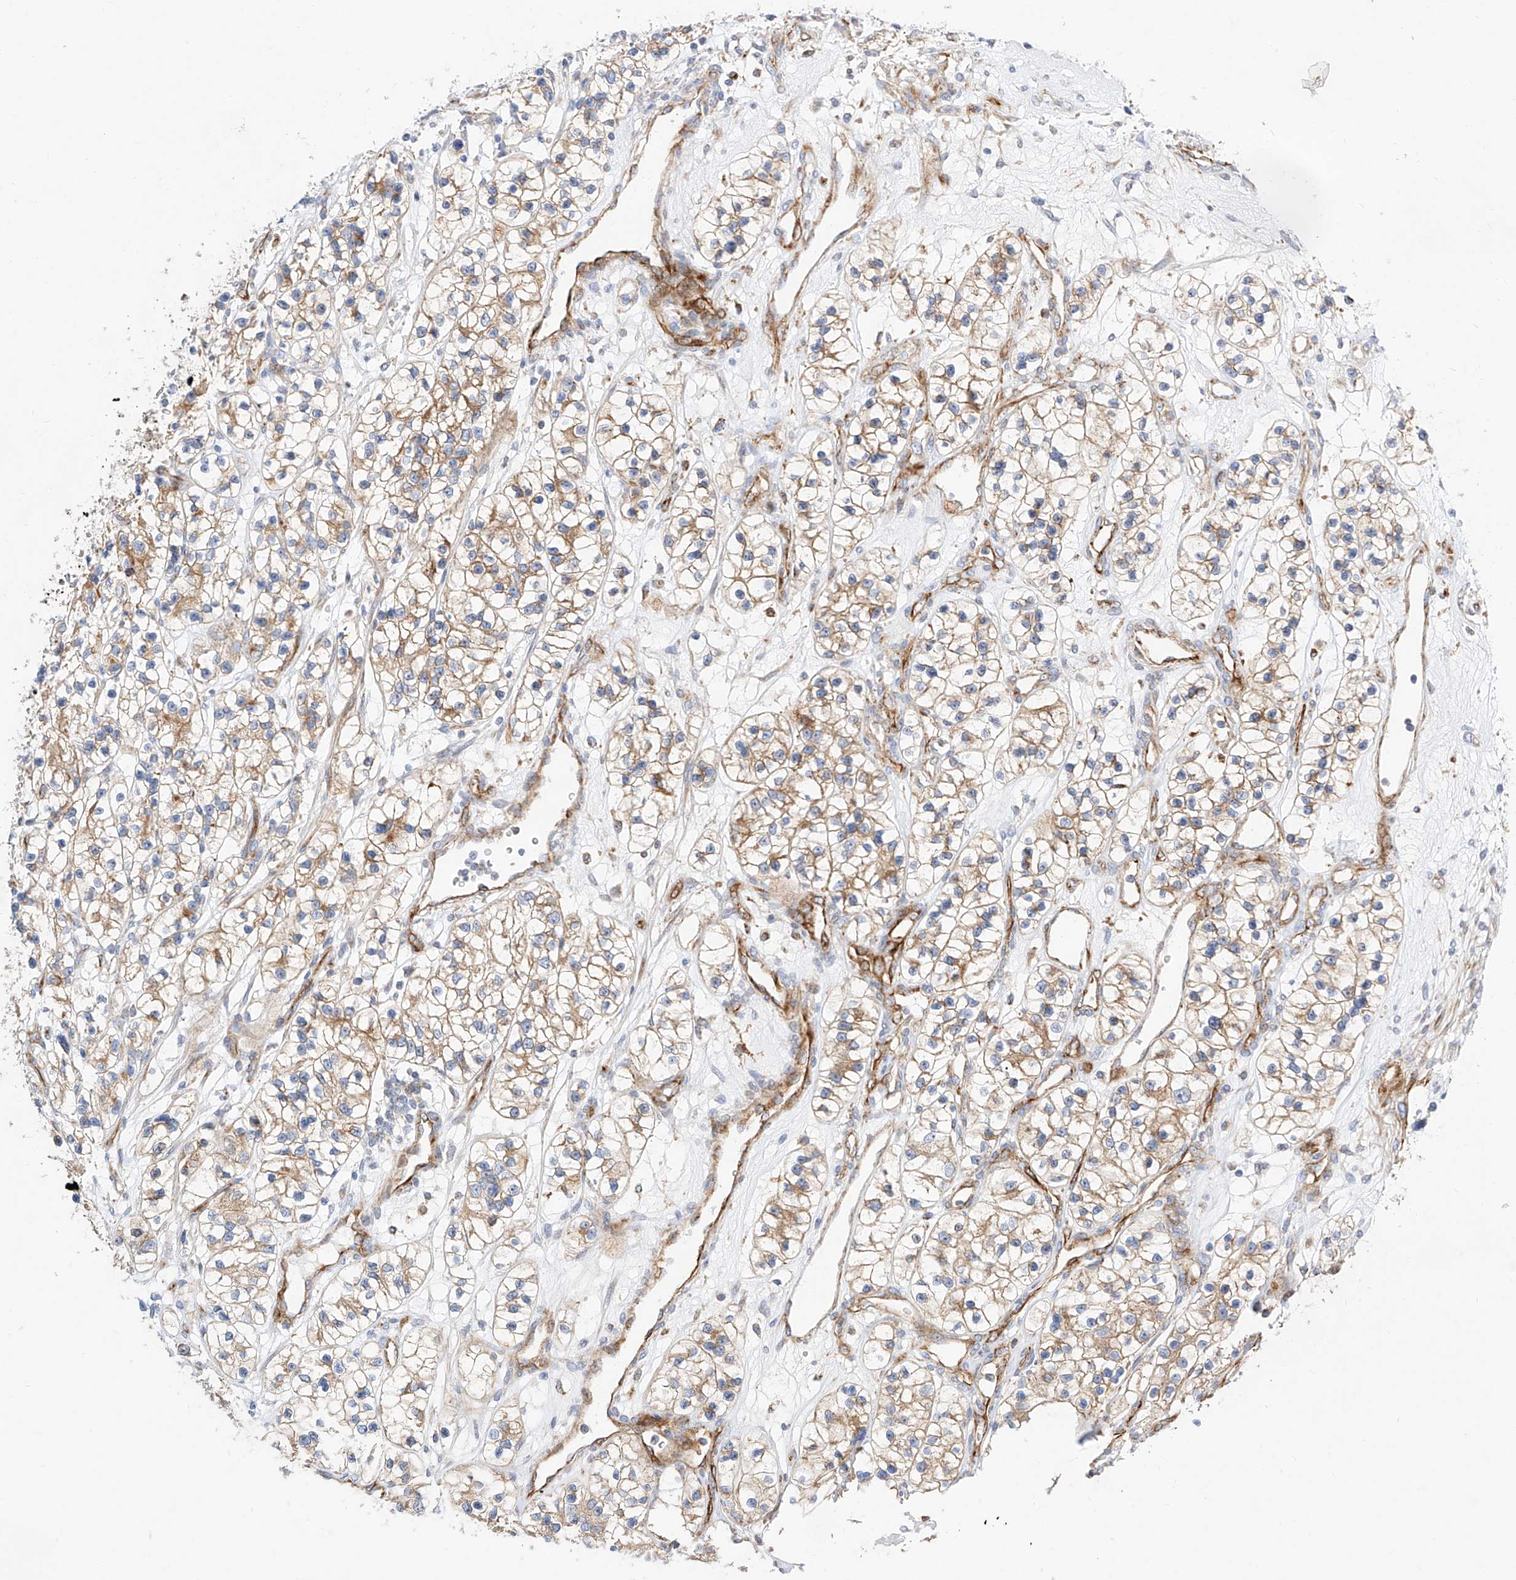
{"staining": {"intensity": "moderate", "quantity": "25%-75%", "location": "cytoplasmic/membranous"}, "tissue": "renal cancer", "cell_type": "Tumor cells", "image_type": "cancer", "snomed": [{"axis": "morphology", "description": "Adenocarcinoma, NOS"}, {"axis": "topography", "description": "Kidney"}], "caption": "The histopathology image reveals immunohistochemical staining of renal cancer (adenocarcinoma). There is moderate cytoplasmic/membranous positivity is identified in approximately 25%-75% of tumor cells. The staining is performed using DAB brown chromogen to label protein expression. The nuclei are counter-stained blue using hematoxylin.", "gene": "CST9", "patient": {"sex": "female", "age": 57}}